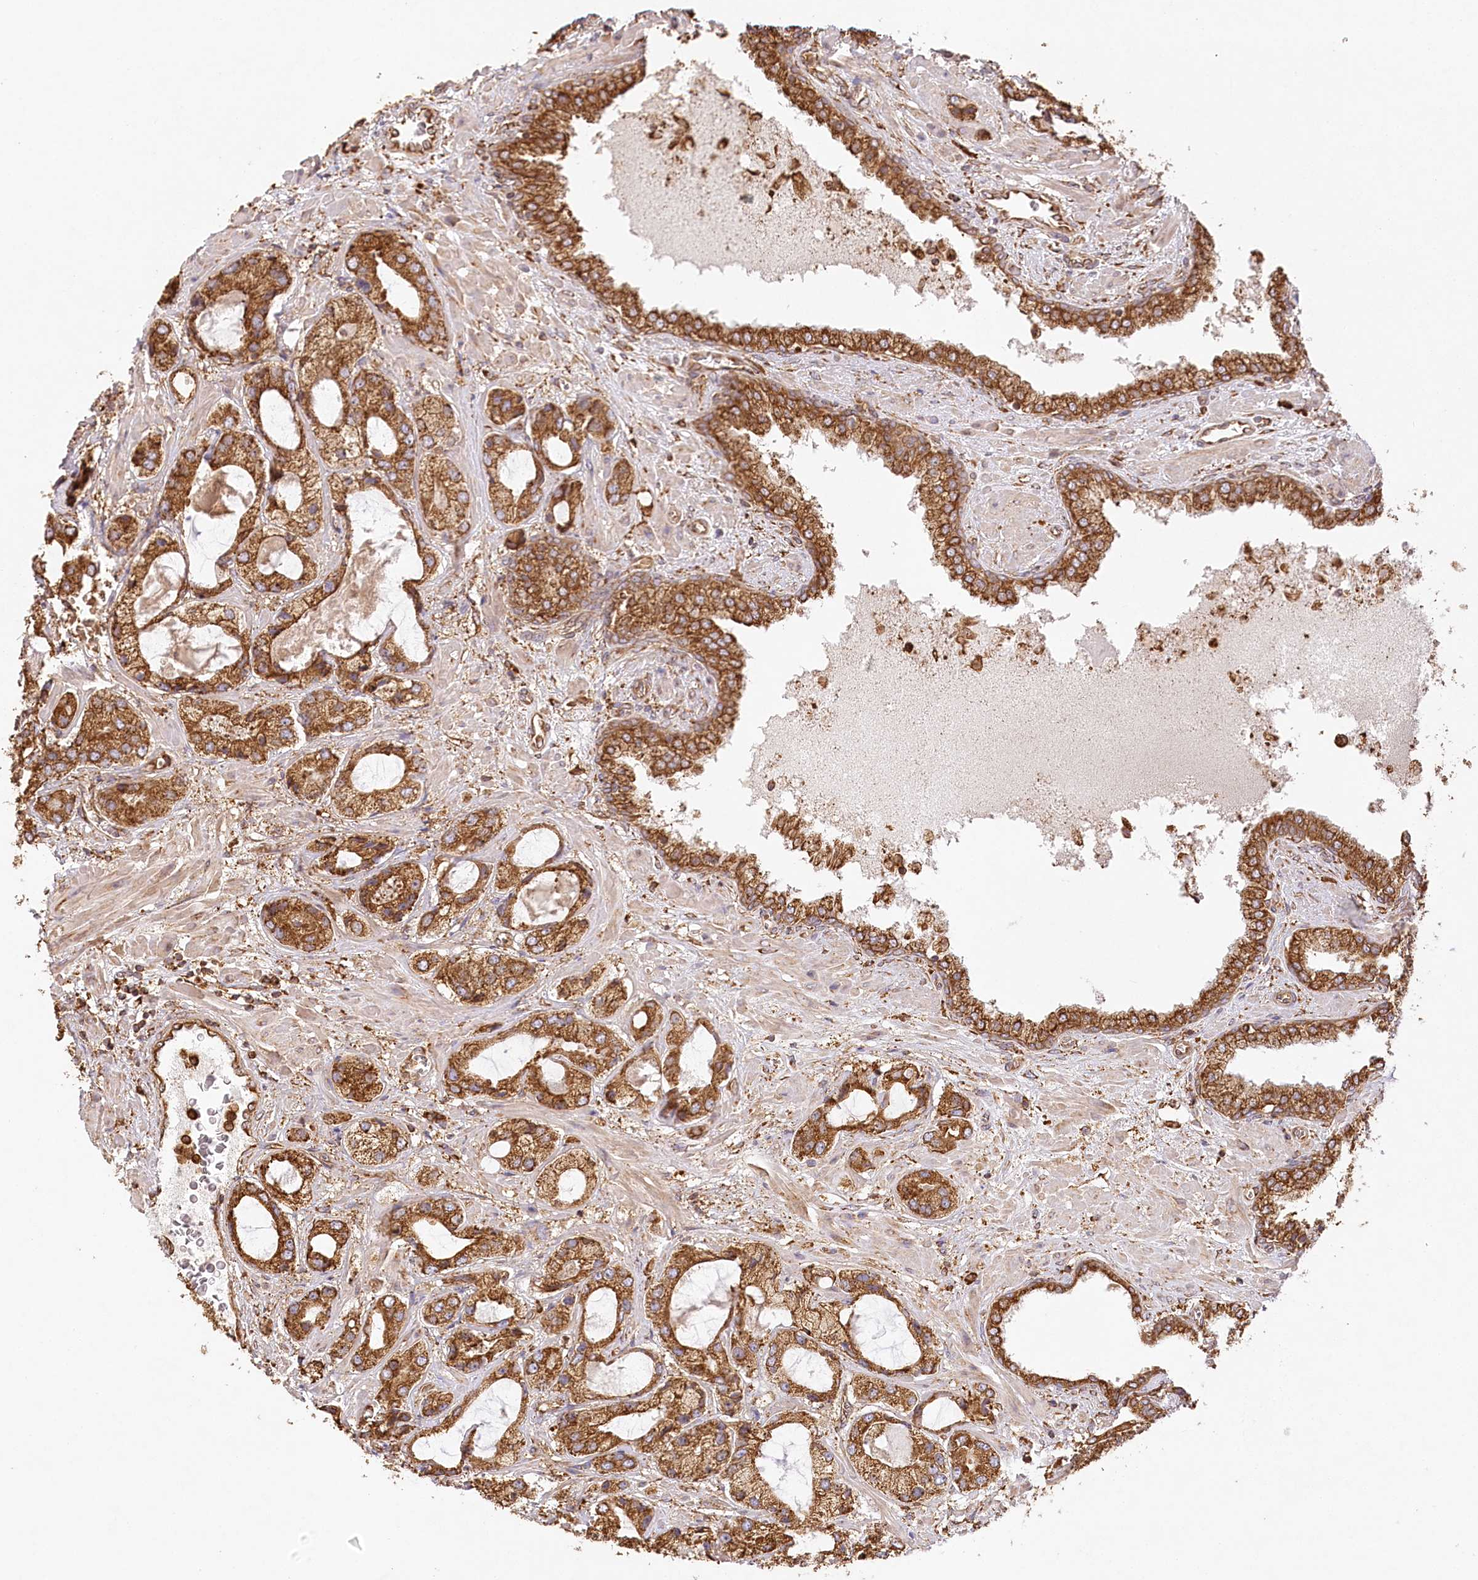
{"staining": {"intensity": "strong", "quantity": ">75%", "location": "cytoplasmic/membranous"}, "tissue": "prostate cancer", "cell_type": "Tumor cells", "image_type": "cancer", "snomed": [{"axis": "morphology", "description": "Normal tissue, NOS"}, {"axis": "morphology", "description": "Adenocarcinoma, High grade"}, {"axis": "topography", "description": "Prostate"}, {"axis": "topography", "description": "Peripheral nerve tissue"}], "caption": "Protein staining of prostate cancer tissue shows strong cytoplasmic/membranous staining in approximately >75% of tumor cells.", "gene": "ACAP2", "patient": {"sex": "male", "age": 59}}